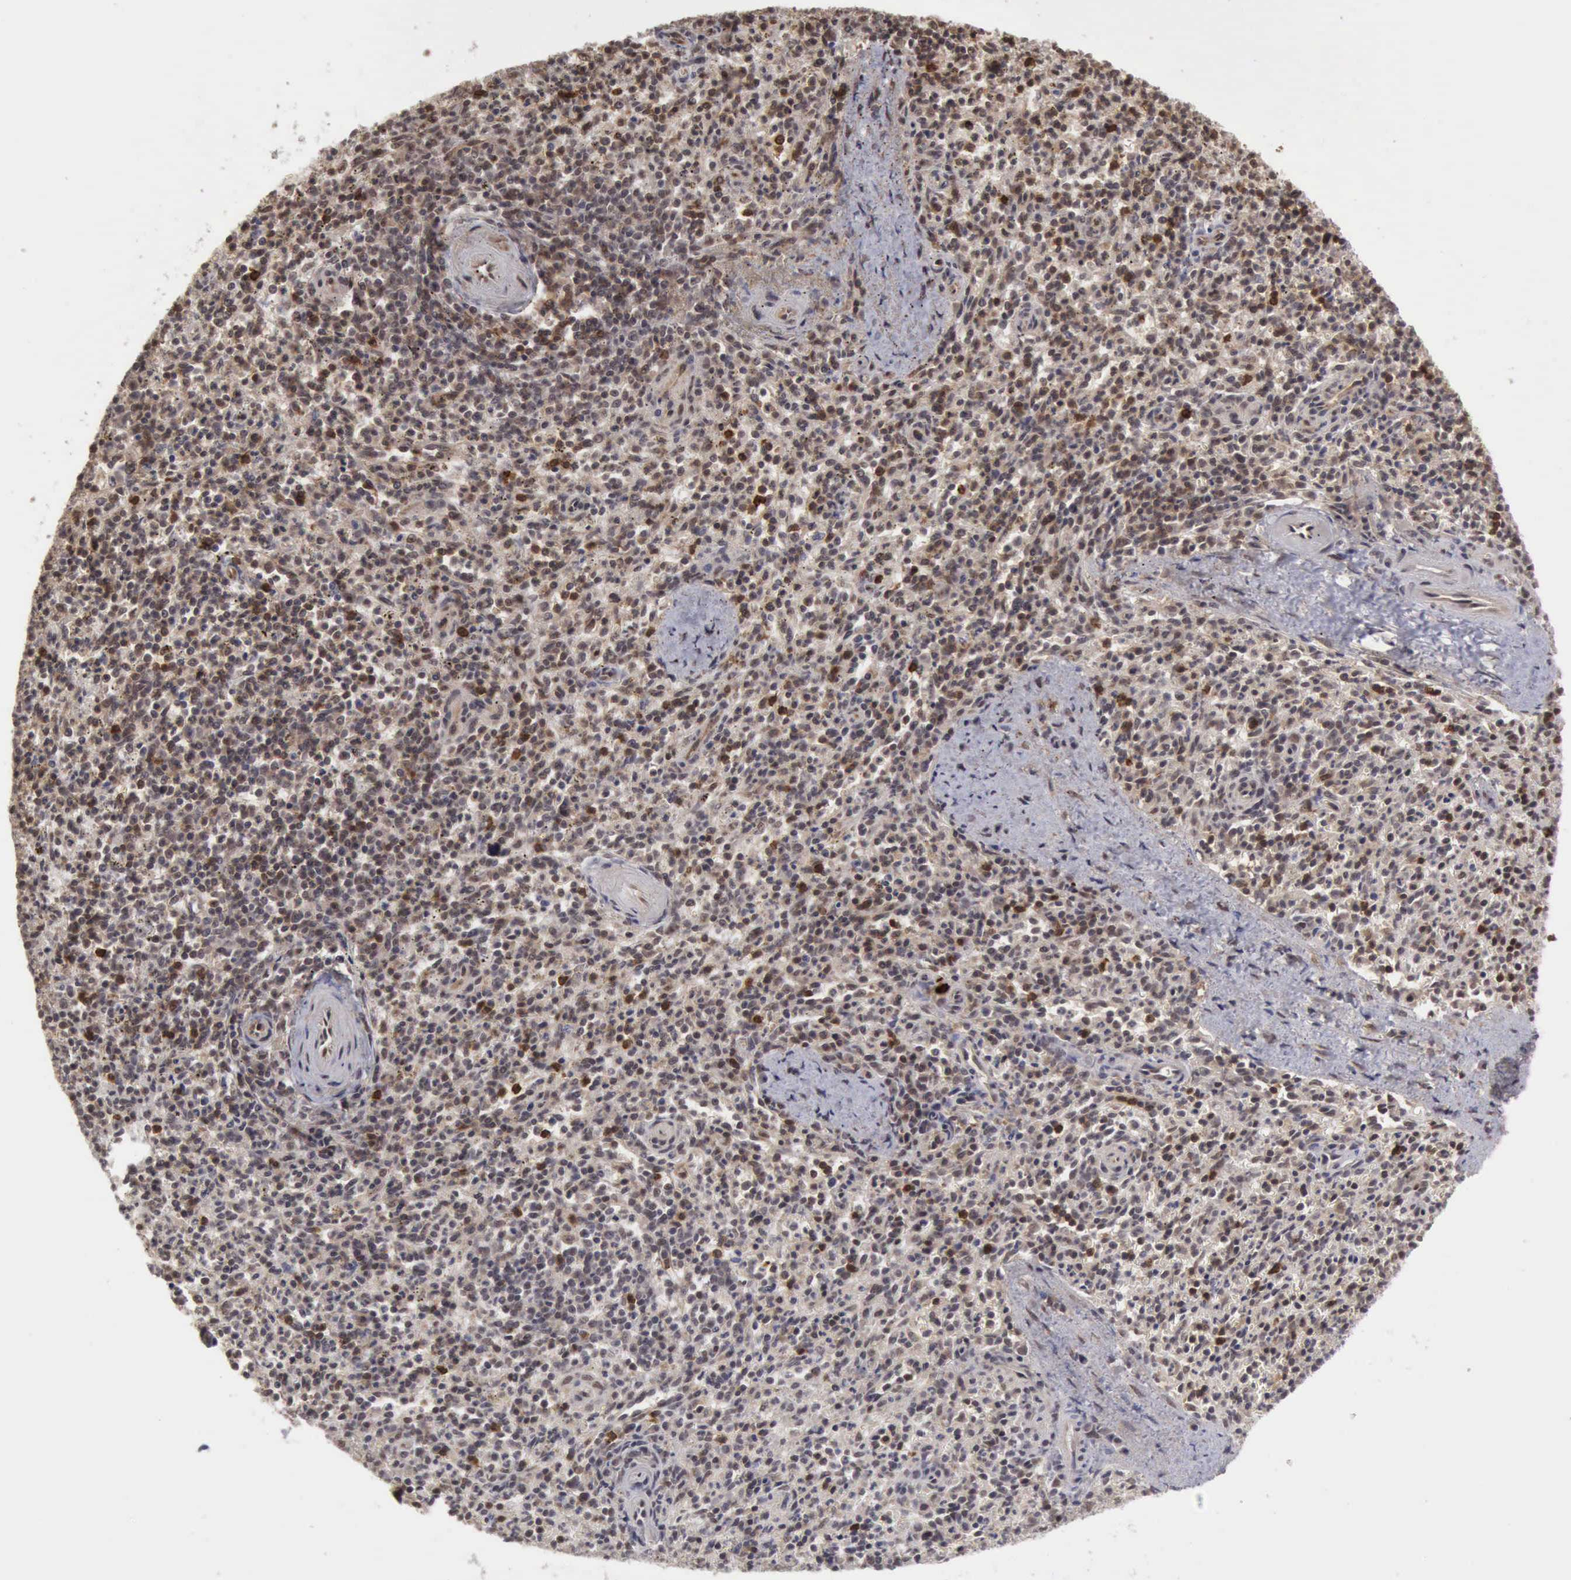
{"staining": {"intensity": "moderate", "quantity": "25%-75%", "location": "nuclear"}, "tissue": "spleen", "cell_type": "Cells in red pulp", "image_type": "normal", "snomed": [{"axis": "morphology", "description": "Normal tissue, NOS"}, {"axis": "topography", "description": "Spleen"}], "caption": "Human spleen stained with a brown dye displays moderate nuclear positive staining in approximately 25%-75% of cells in red pulp.", "gene": "CDKN2A", "patient": {"sex": "male", "age": 72}}